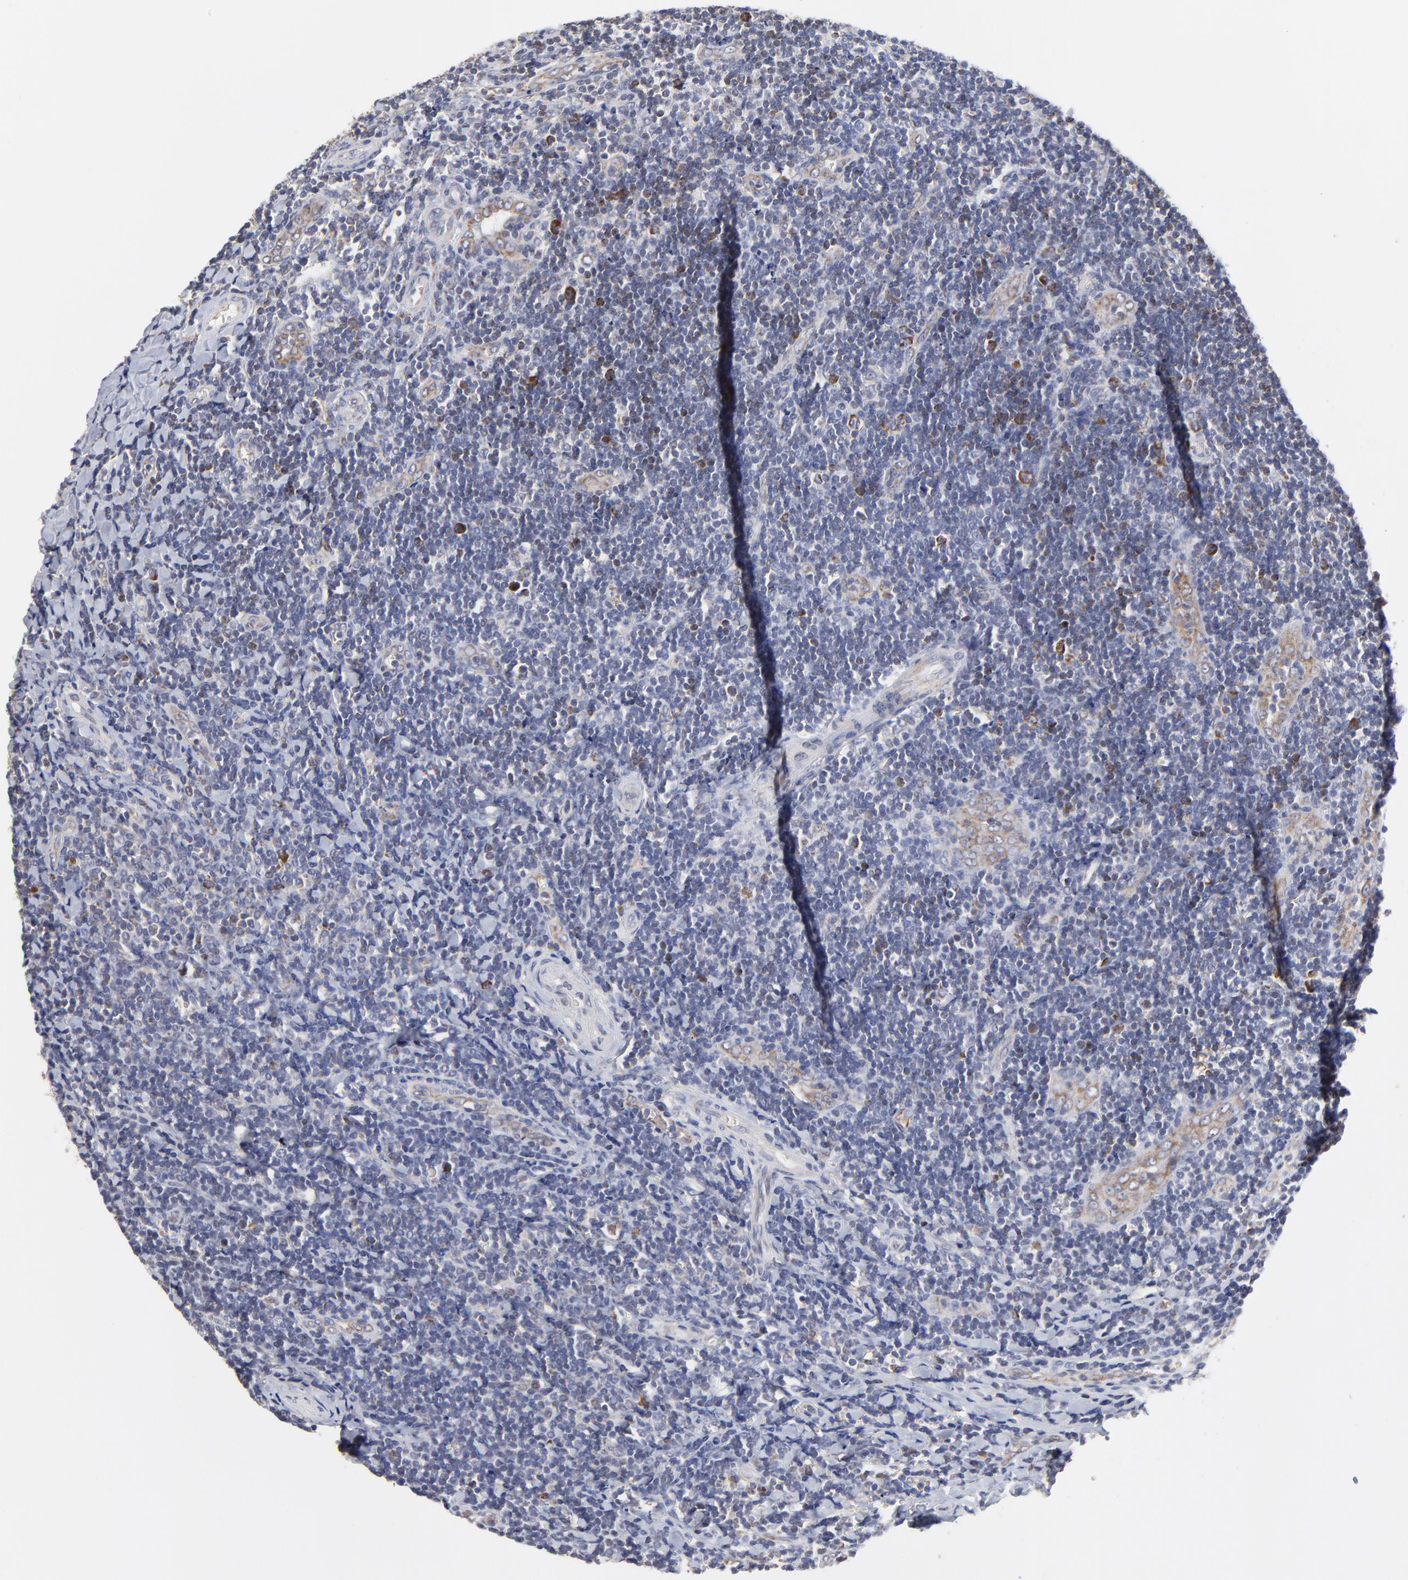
{"staining": {"intensity": "moderate", "quantity": "25%-75%", "location": "cytoplasmic/membranous"}, "tissue": "tonsil", "cell_type": "Germinal center cells", "image_type": "normal", "snomed": [{"axis": "morphology", "description": "Normal tissue, NOS"}, {"axis": "topography", "description": "Tonsil"}], "caption": "Immunohistochemistry photomicrograph of benign tonsil: tonsil stained using immunohistochemistry exhibits medium levels of moderate protein expression localized specifically in the cytoplasmic/membranous of germinal center cells, appearing as a cytoplasmic/membranous brown color.", "gene": "ZNF550", "patient": {"sex": "male", "age": 20}}